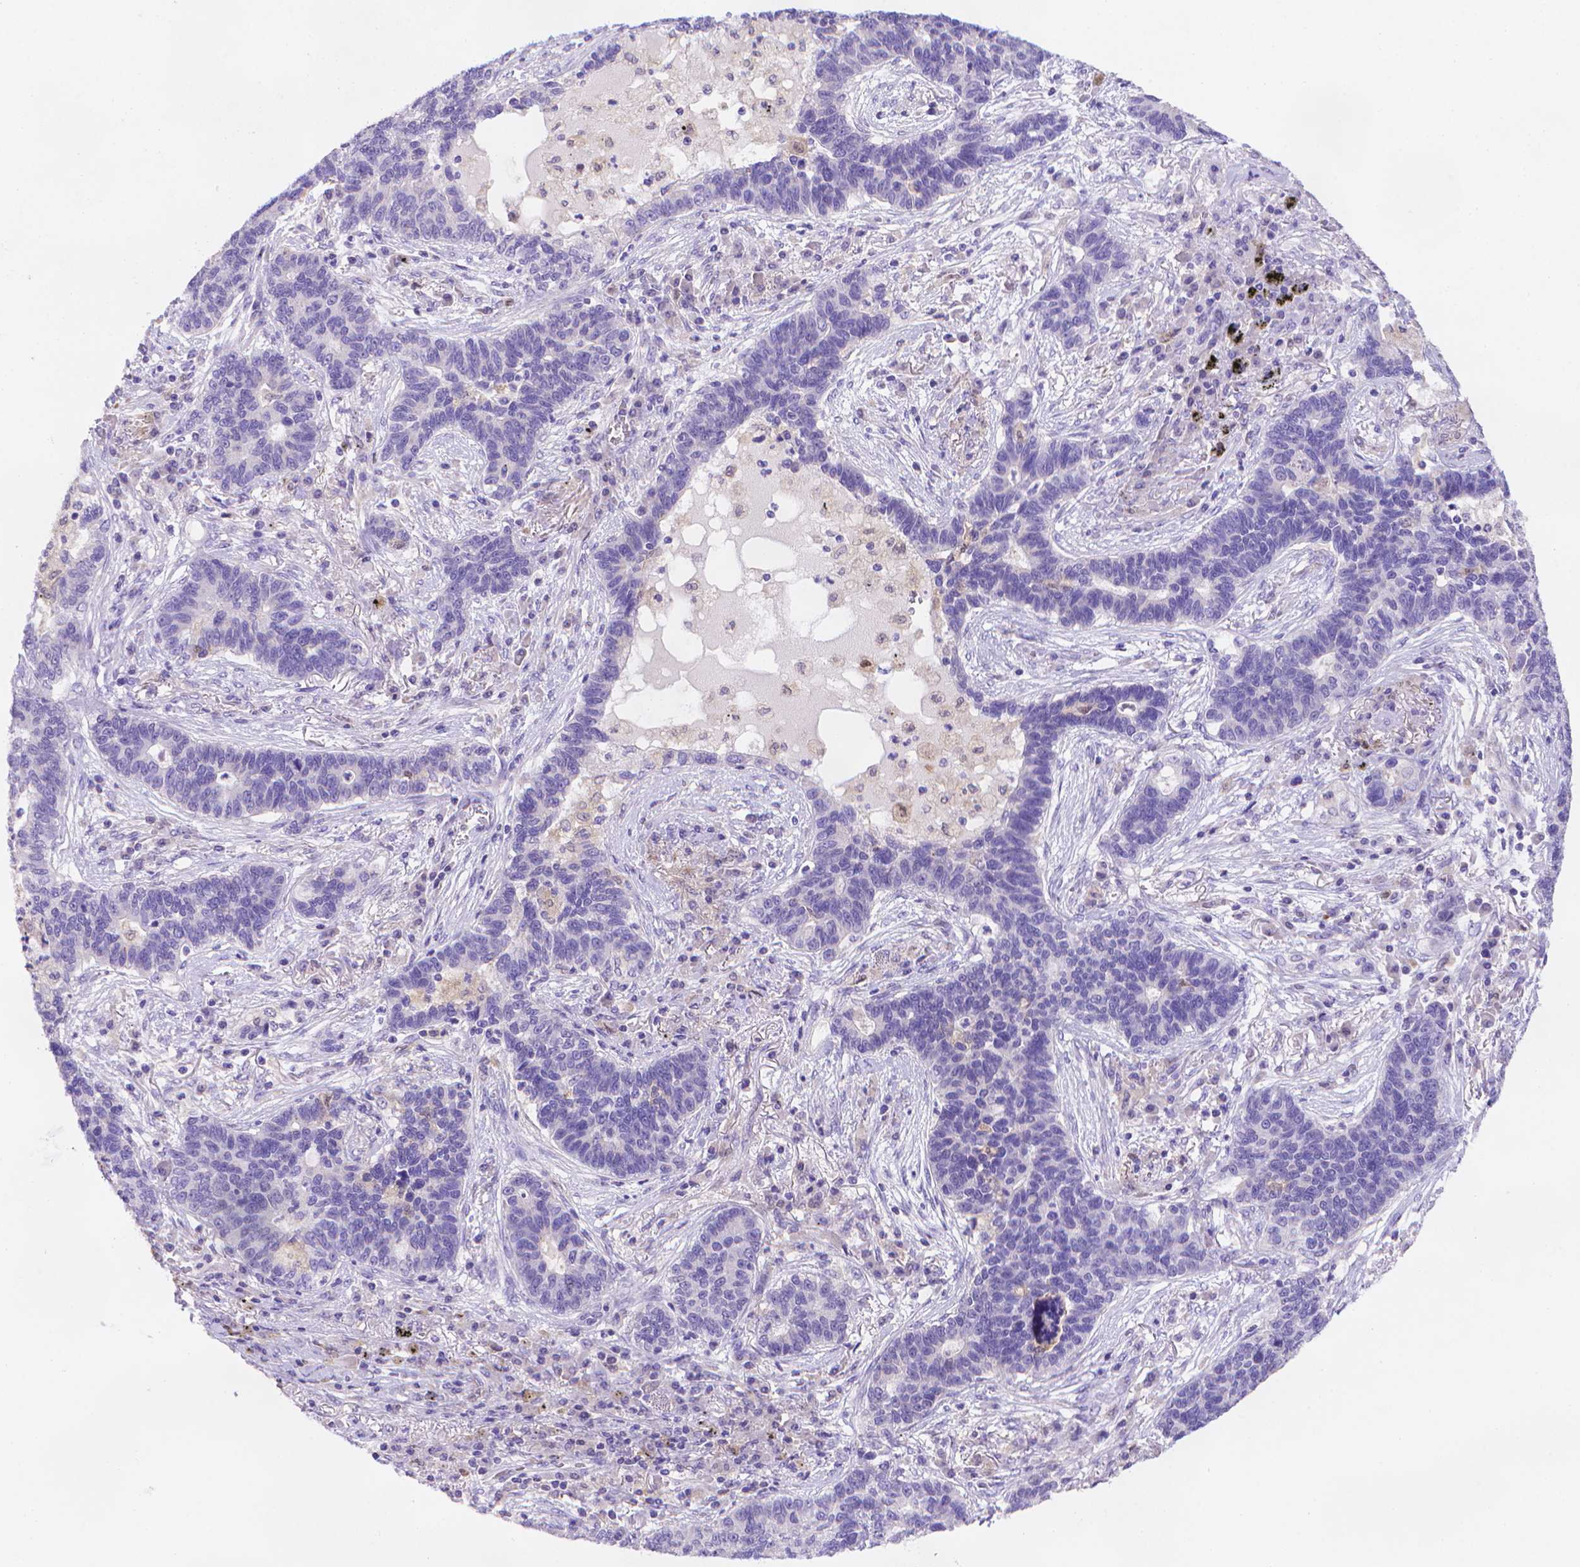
{"staining": {"intensity": "negative", "quantity": "none", "location": "none"}, "tissue": "lung cancer", "cell_type": "Tumor cells", "image_type": "cancer", "snomed": [{"axis": "morphology", "description": "Adenocarcinoma, NOS"}, {"axis": "topography", "description": "Lung"}], "caption": "Lung cancer (adenocarcinoma) was stained to show a protein in brown. There is no significant staining in tumor cells. (DAB (3,3'-diaminobenzidine) immunohistochemistry (IHC), high magnification).", "gene": "FGD2", "patient": {"sex": "female", "age": 57}}